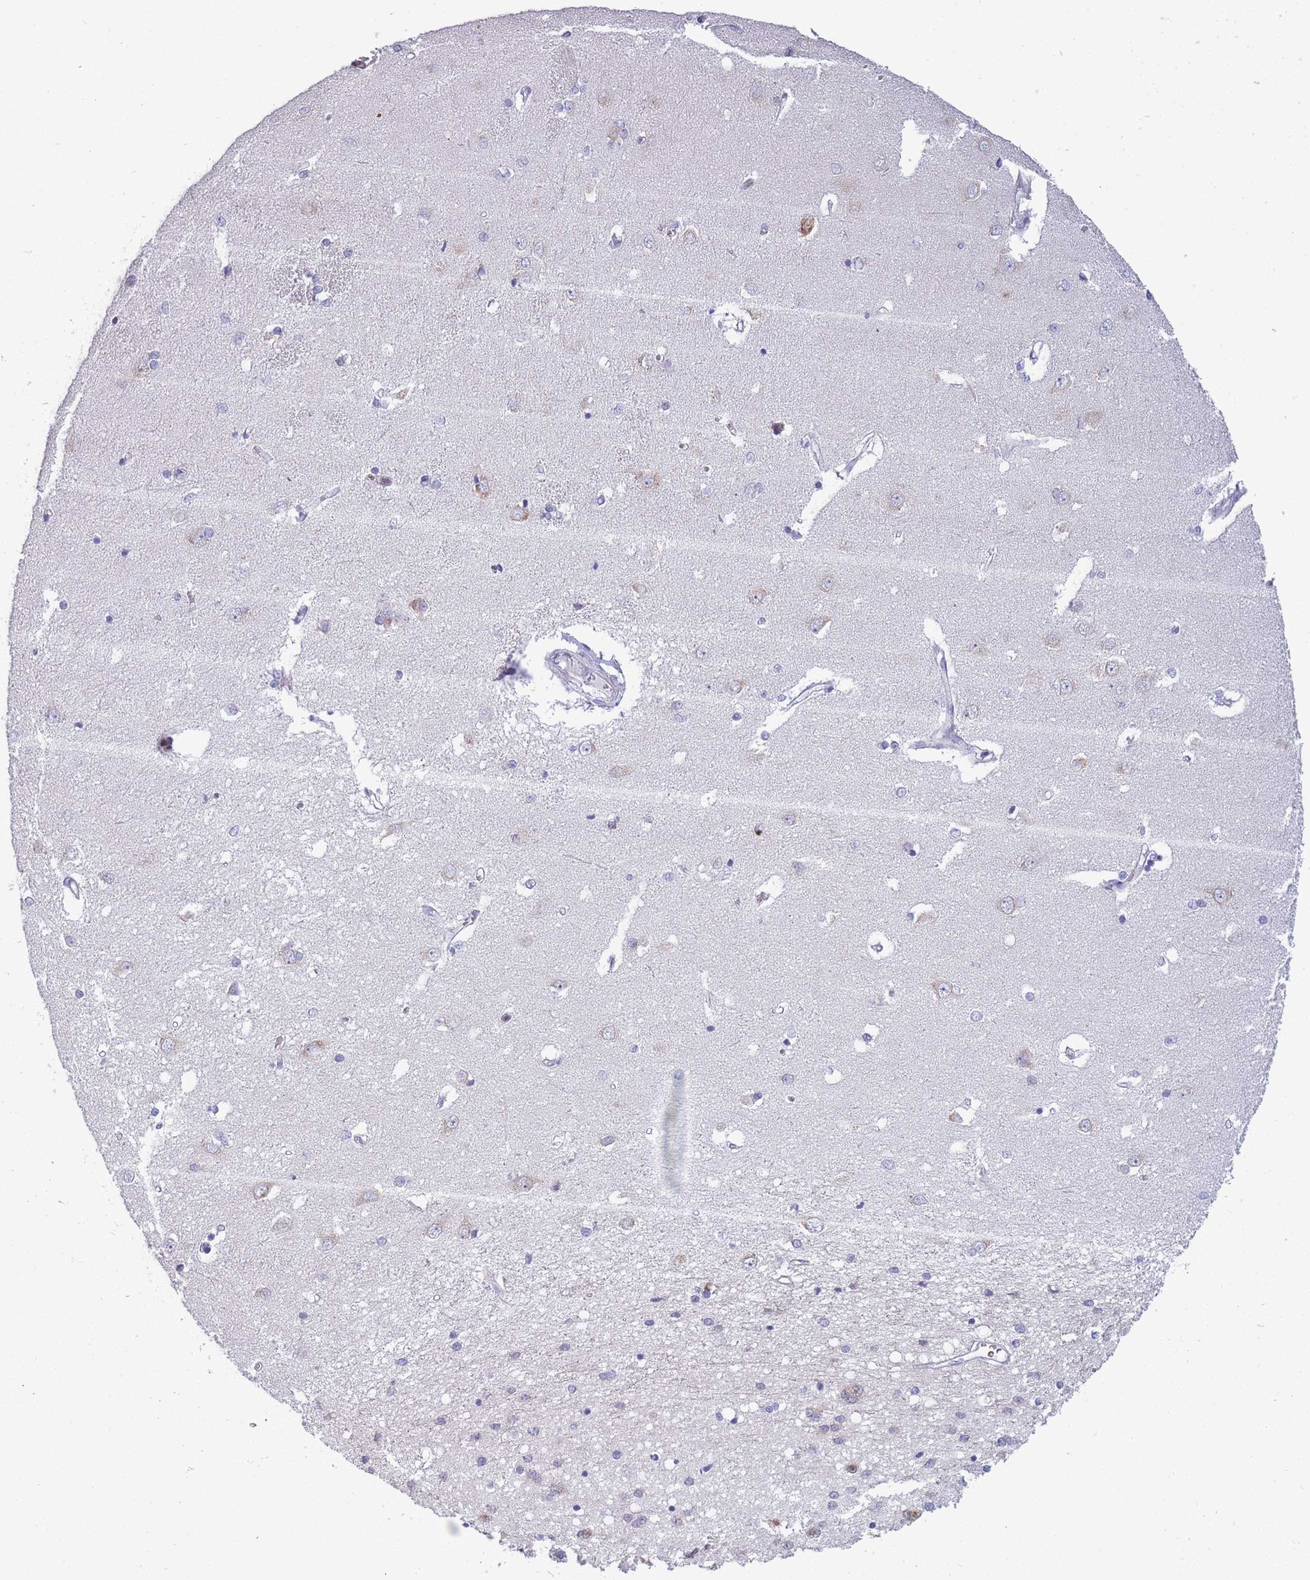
{"staining": {"intensity": "negative", "quantity": "none", "location": "none"}, "tissue": "caudate", "cell_type": "Glial cells", "image_type": "normal", "snomed": [{"axis": "morphology", "description": "Normal tissue, NOS"}, {"axis": "topography", "description": "Lateral ventricle wall"}], "caption": "An IHC image of benign caudate is shown. There is no staining in glial cells of caudate.", "gene": "NDUFAF6", "patient": {"sex": "male", "age": 37}}